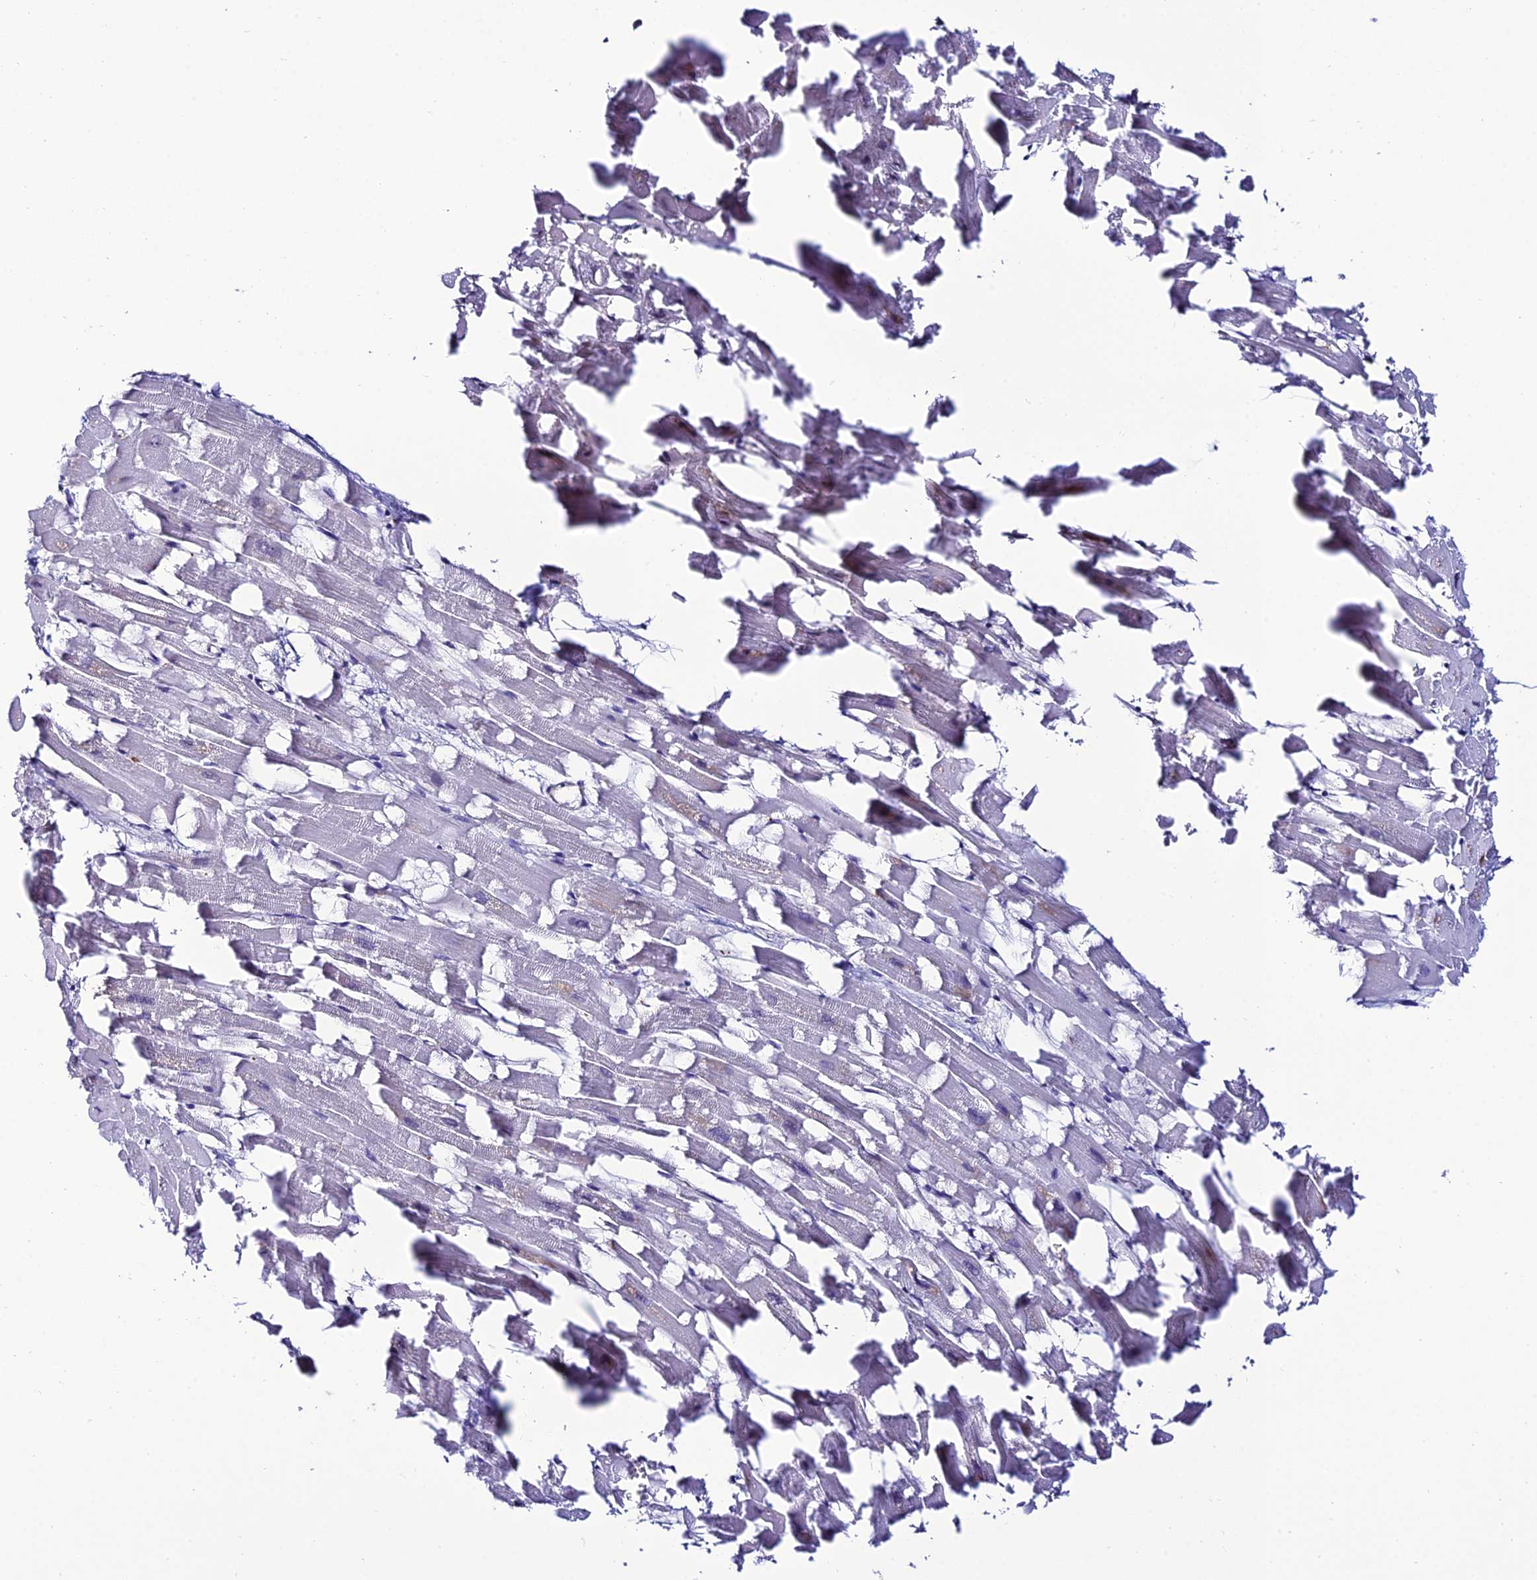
{"staining": {"intensity": "negative", "quantity": "none", "location": "none"}, "tissue": "heart muscle", "cell_type": "Cardiomyocytes", "image_type": "normal", "snomed": [{"axis": "morphology", "description": "Normal tissue, NOS"}, {"axis": "topography", "description": "Heart"}], "caption": "This is an immunohistochemistry image of normal heart muscle. There is no expression in cardiomyocytes.", "gene": "SYT15B", "patient": {"sex": "female", "age": 64}}